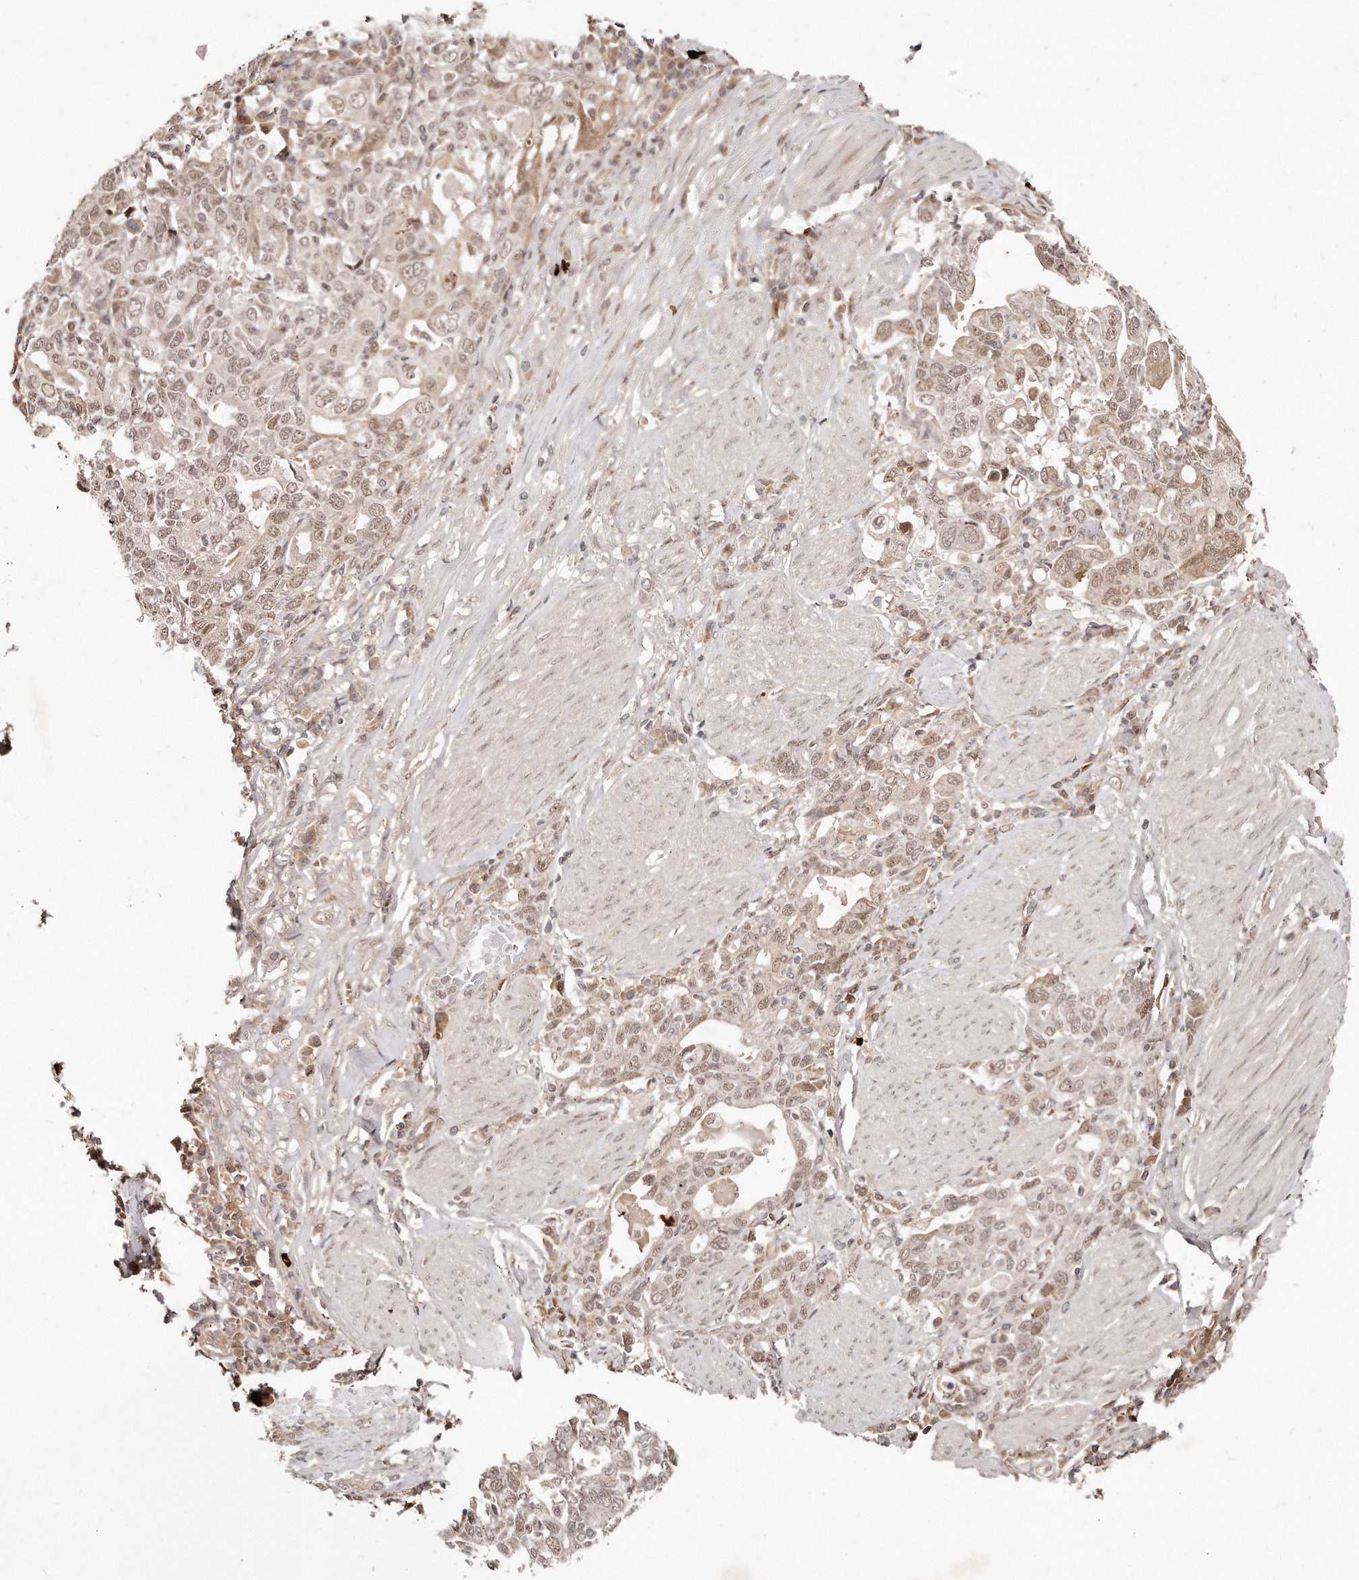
{"staining": {"intensity": "weak", "quantity": ">75%", "location": "cytoplasmic/membranous,nuclear"}, "tissue": "stomach cancer", "cell_type": "Tumor cells", "image_type": "cancer", "snomed": [{"axis": "morphology", "description": "Adenocarcinoma, NOS"}, {"axis": "topography", "description": "Stomach, upper"}], "caption": "Stomach cancer (adenocarcinoma) stained for a protein shows weak cytoplasmic/membranous and nuclear positivity in tumor cells.", "gene": "SOX4", "patient": {"sex": "male", "age": 62}}